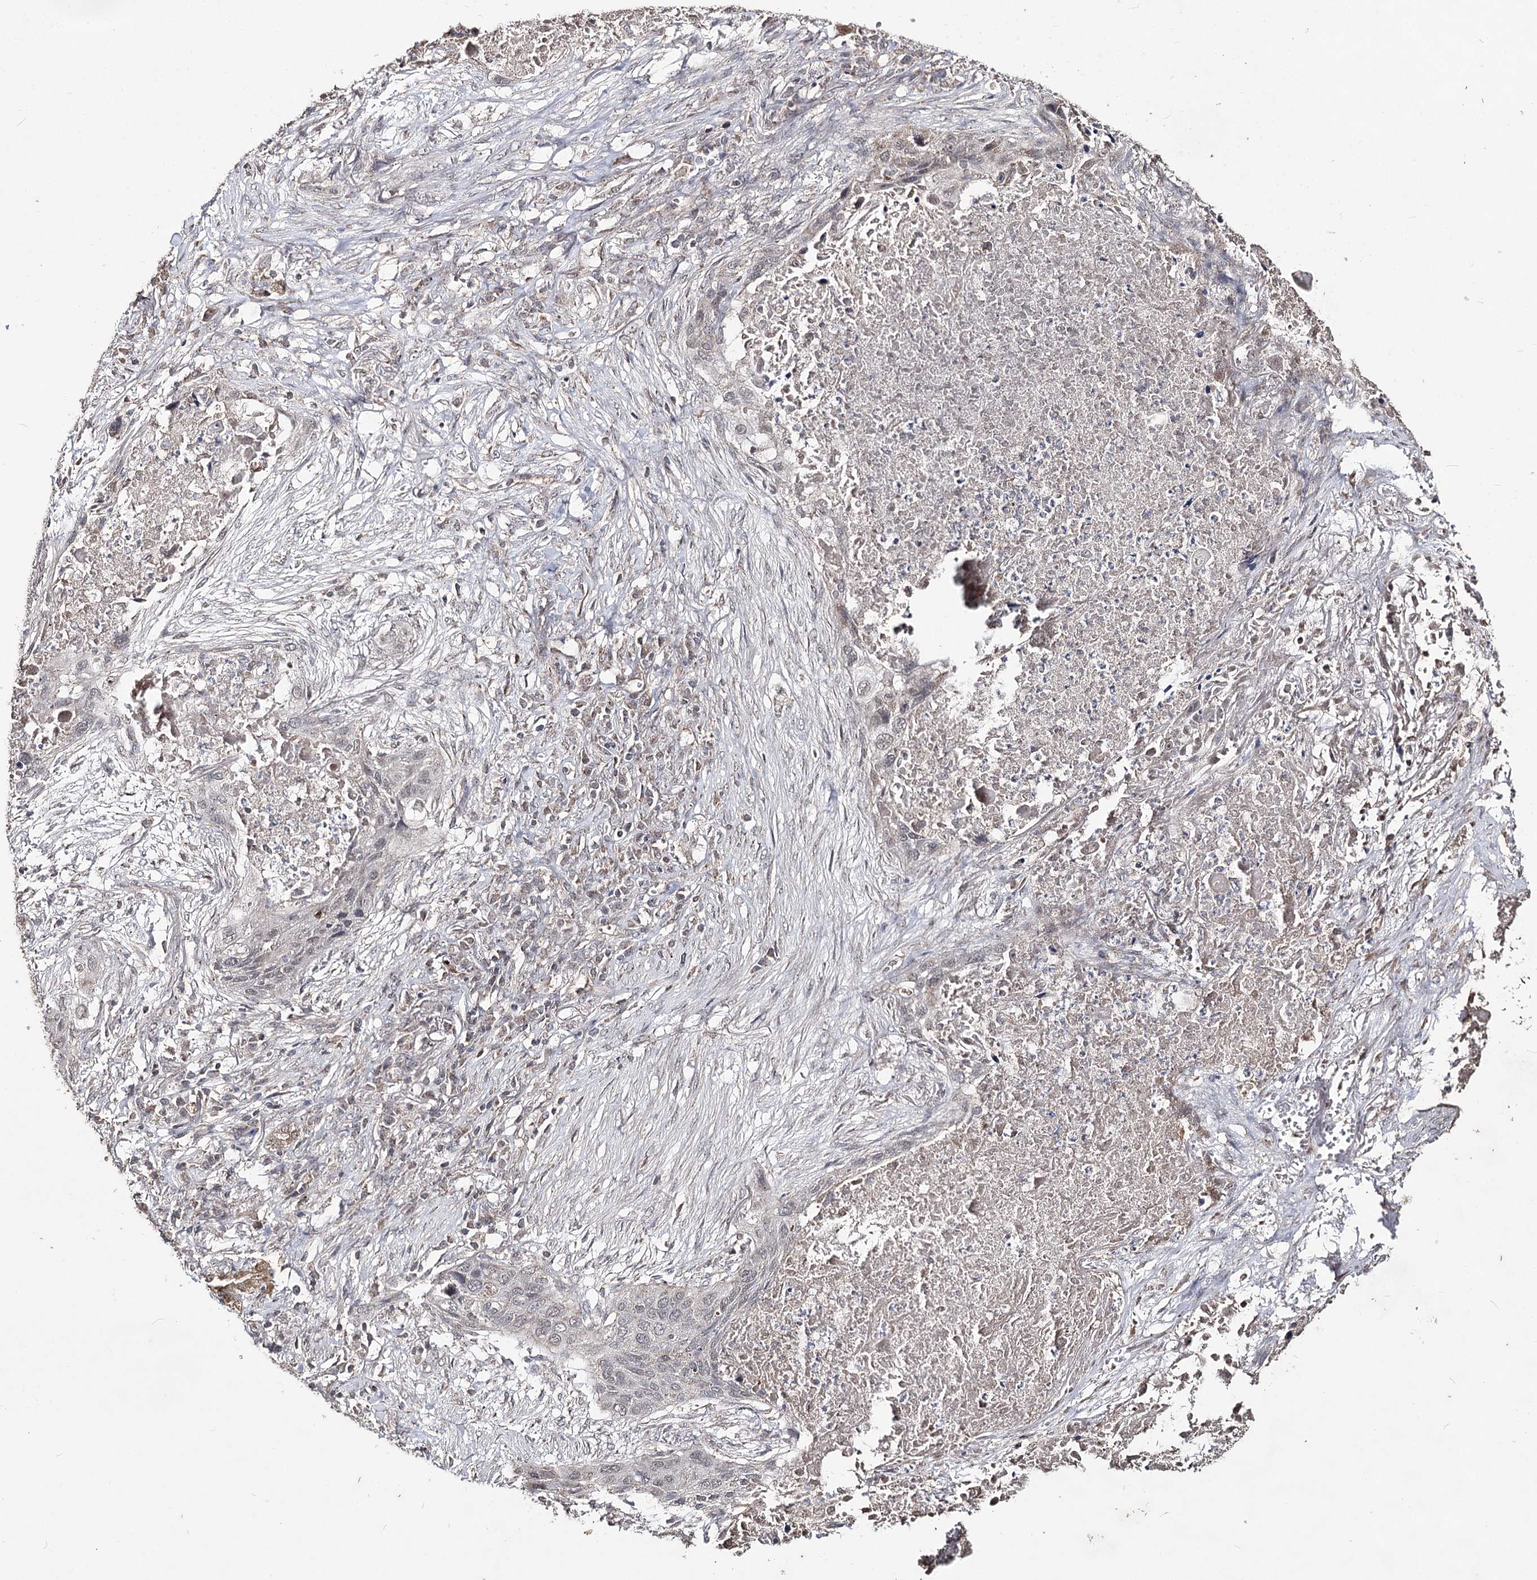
{"staining": {"intensity": "negative", "quantity": "none", "location": "none"}, "tissue": "lung cancer", "cell_type": "Tumor cells", "image_type": "cancer", "snomed": [{"axis": "morphology", "description": "Squamous cell carcinoma, NOS"}, {"axis": "topography", "description": "Lung"}], "caption": "Tumor cells are negative for protein expression in human lung cancer.", "gene": "ACTR6", "patient": {"sex": "female", "age": 63}}